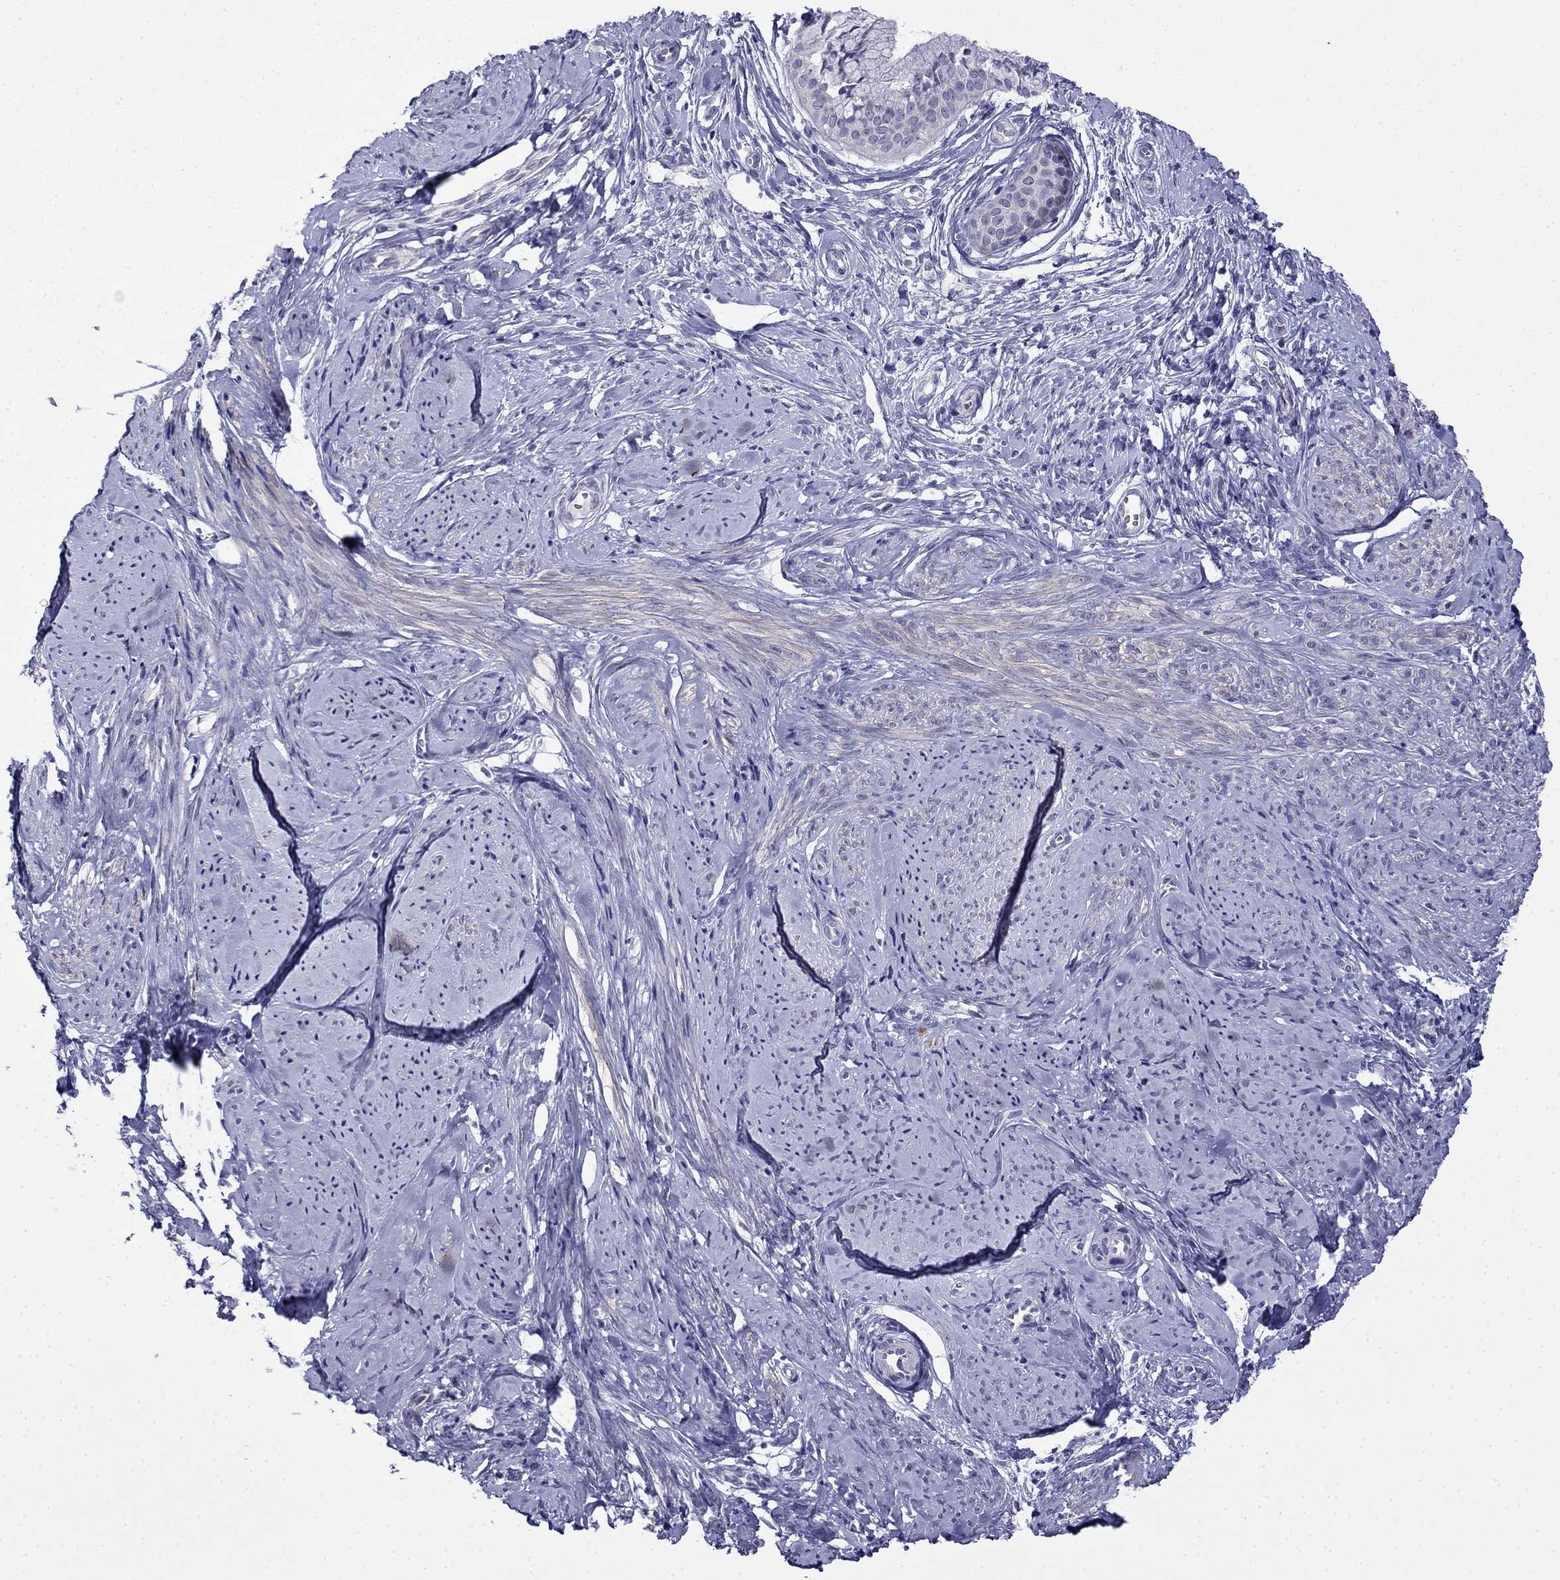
{"staining": {"intensity": "weak", "quantity": "25%-75%", "location": "cytoplasmic/membranous"}, "tissue": "smooth muscle", "cell_type": "Smooth muscle cells", "image_type": "normal", "snomed": [{"axis": "morphology", "description": "Normal tissue, NOS"}, {"axis": "topography", "description": "Smooth muscle"}], "caption": "Immunohistochemical staining of benign smooth muscle displays weak cytoplasmic/membranous protein positivity in about 25%-75% of smooth muscle cells.", "gene": "PRR18", "patient": {"sex": "female", "age": 48}}